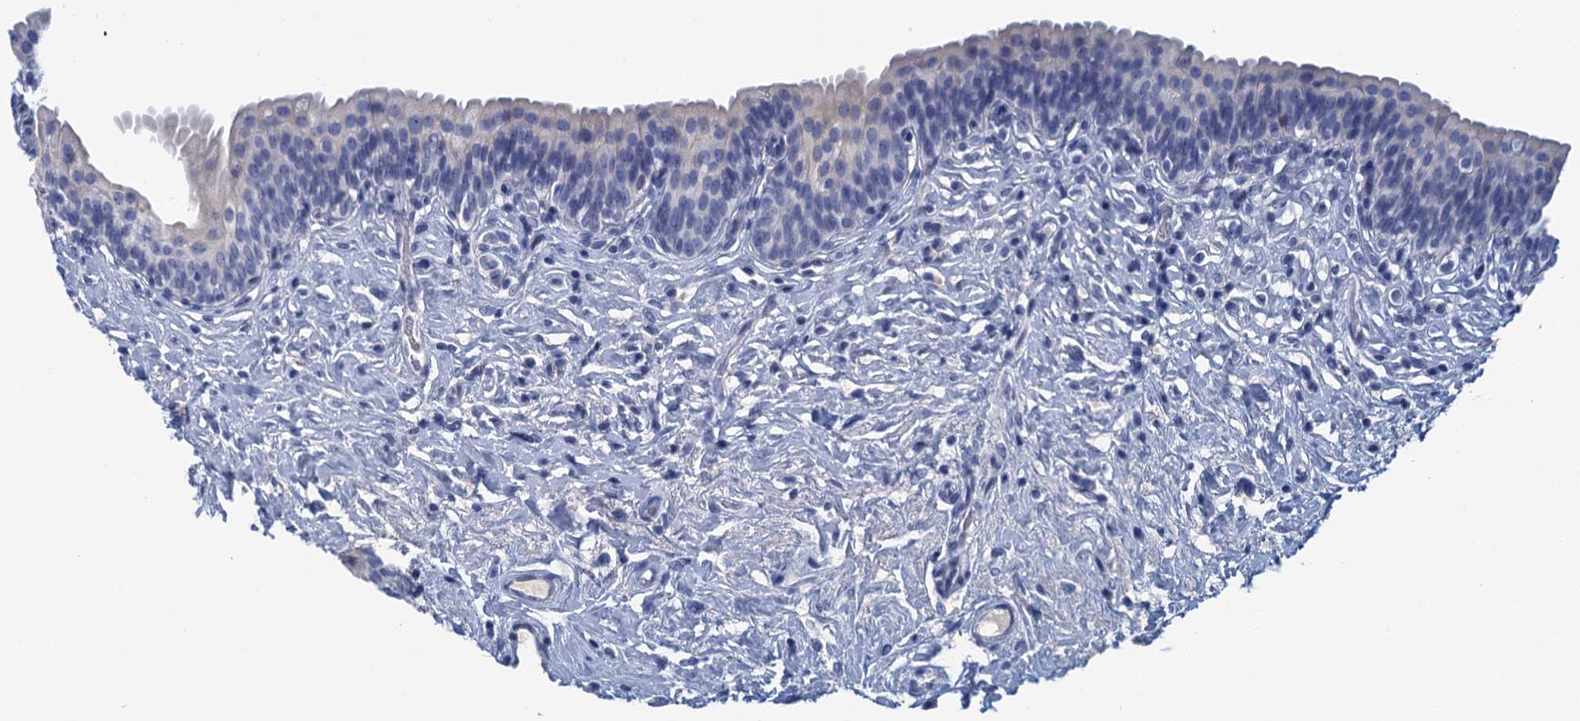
{"staining": {"intensity": "negative", "quantity": "none", "location": "none"}, "tissue": "urinary bladder", "cell_type": "Urothelial cells", "image_type": "normal", "snomed": [{"axis": "morphology", "description": "Normal tissue, NOS"}, {"axis": "topography", "description": "Urinary bladder"}], "caption": "A high-resolution micrograph shows immunohistochemistry (IHC) staining of benign urinary bladder, which demonstrates no significant expression in urothelial cells.", "gene": "CYP51A1", "patient": {"sex": "male", "age": 83}}